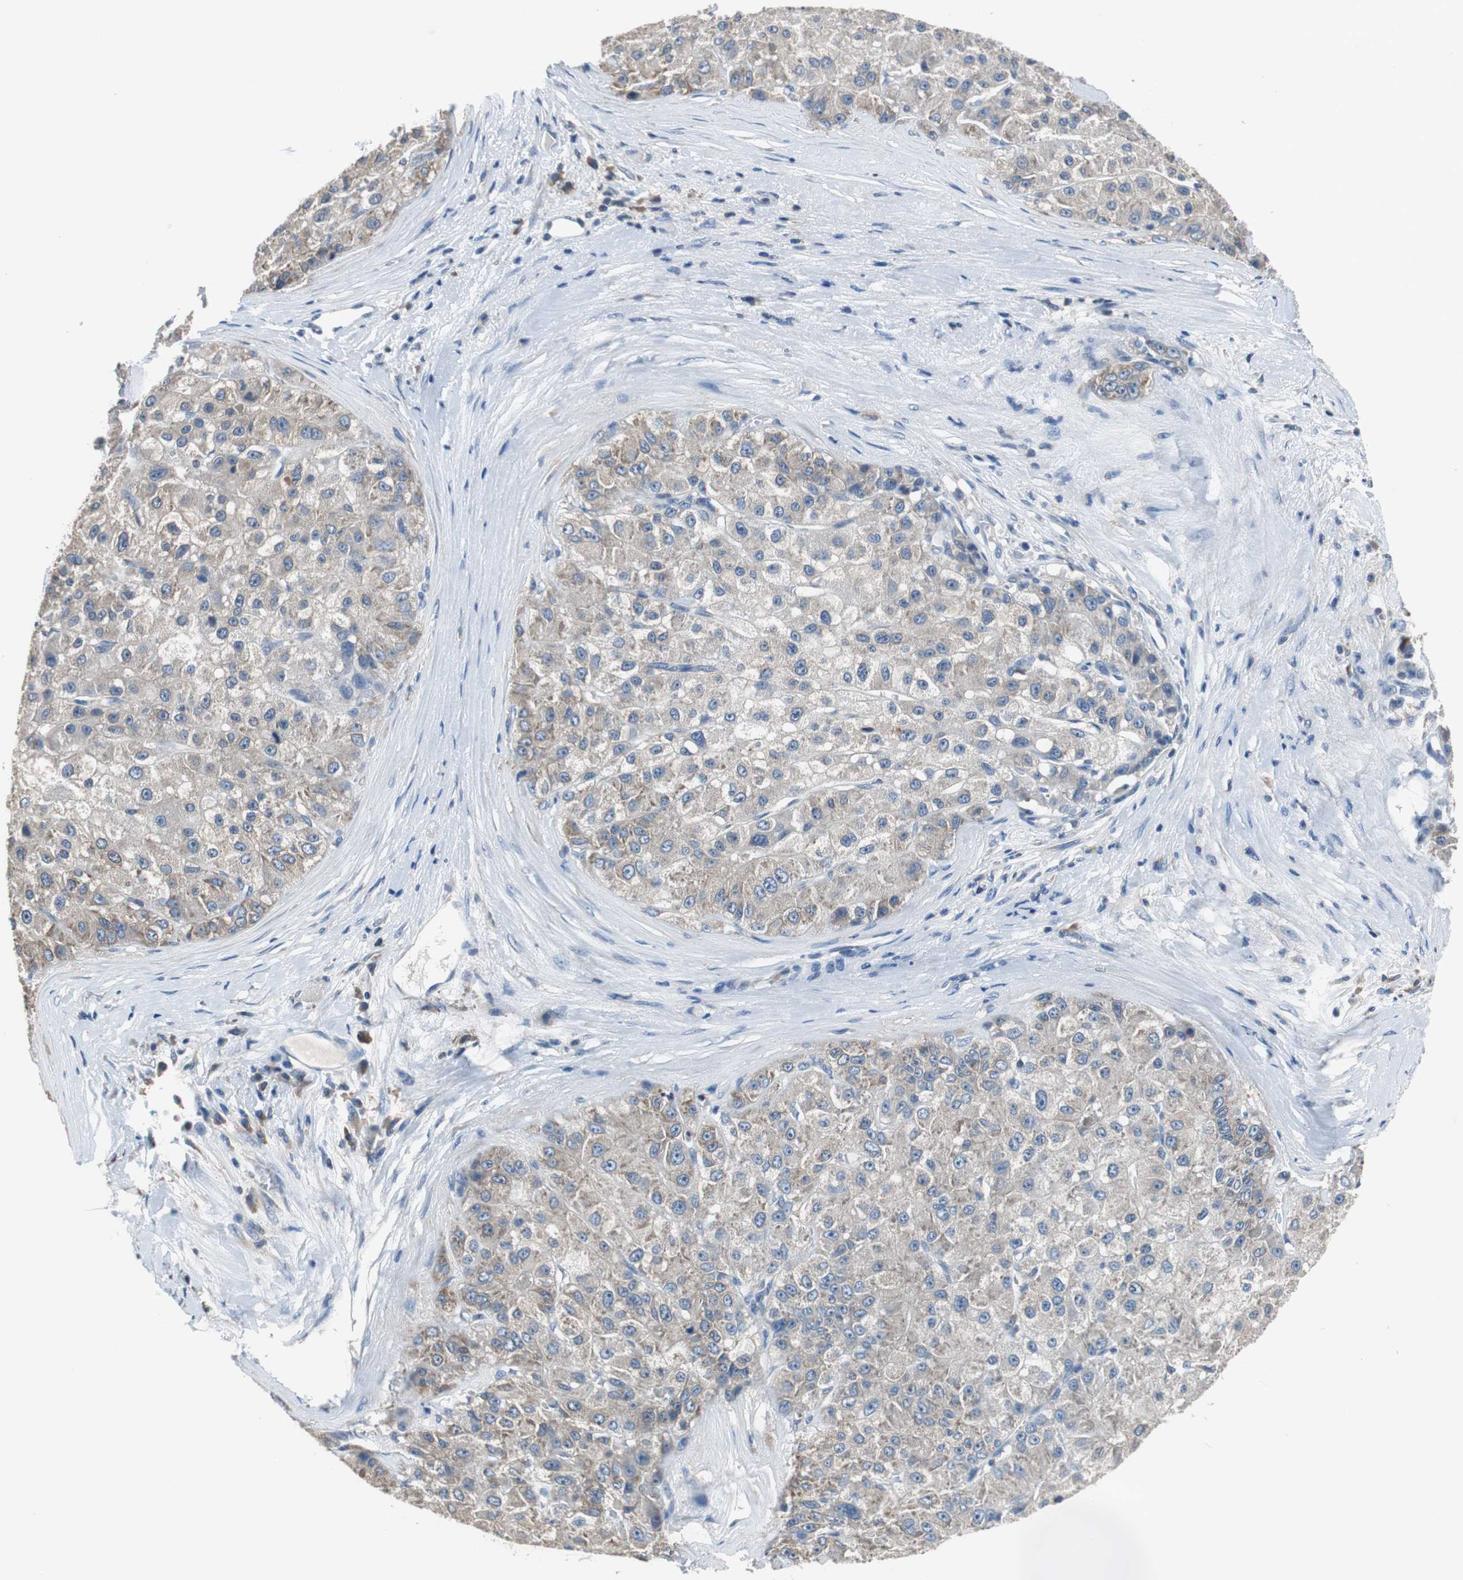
{"staining": {"intensity": "weak", "quantity": "25%-75%", "location": "cytoplasmic/membranous"}, "tissue": "liver cancer", "cell_type": "Tumor cells", "image_type": "cancer", "snomed": [{"axis": "morphology", "description": "Carcinoma, Hepatocellular, NOS"}, {"axis": "topography", "description": "Liver"}], "caption": "Immunohistochemical staining of liver cancer displays weak cytoplasmic/membranous protein positivity in about 25%-75% of tumor cells.", "gene": "PRKCA", "patient": {"sex": "male", "age": 80}}